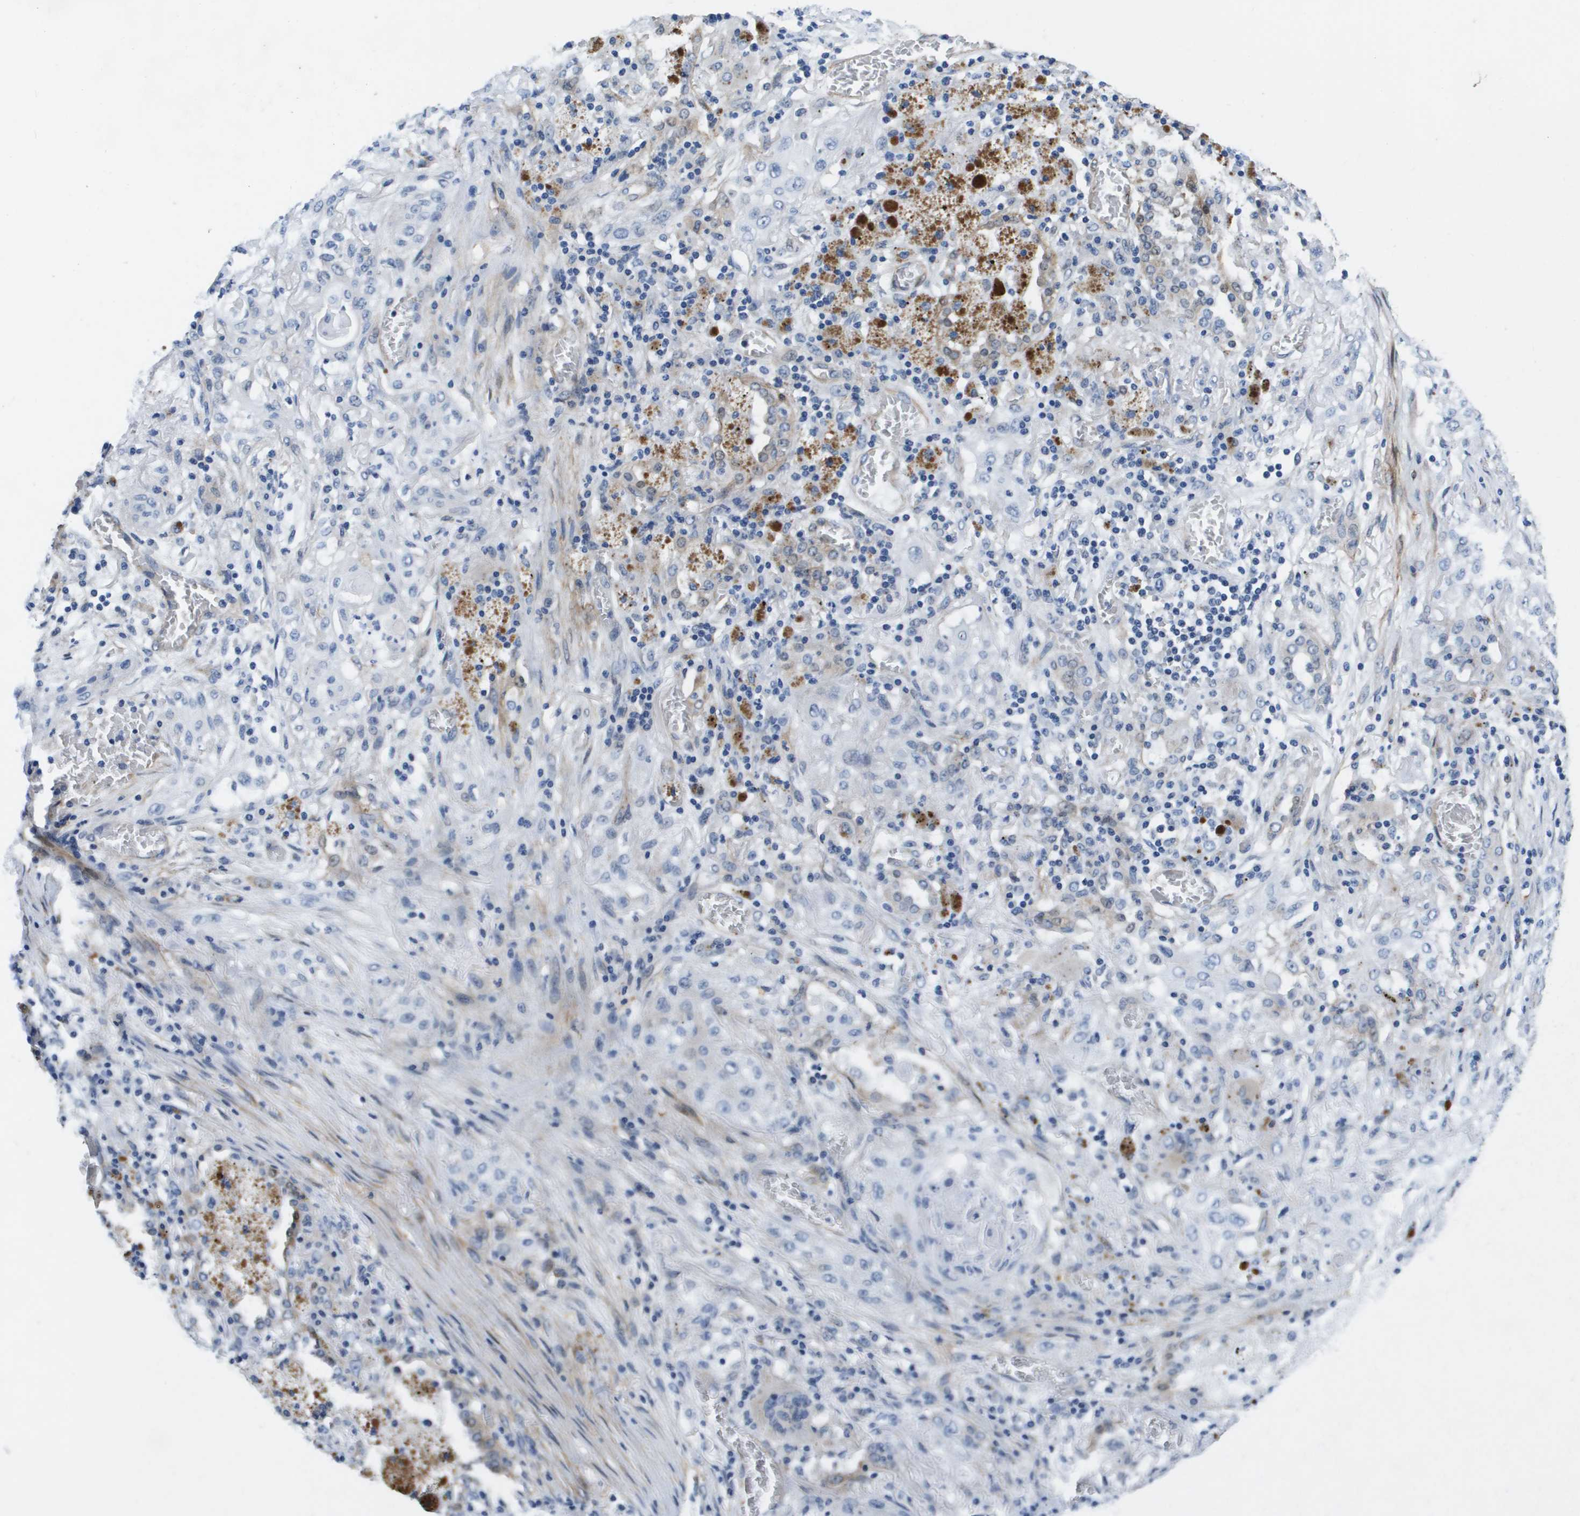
{"staining": {"intensity": "negative", "quantity": "none", "location": "none"}, "tissue": "lung cancer", "cell_type": "Tumor cells", "image_type": "cancer", "snomed": [{"axis": "morphology", "description": "Squamous cell carcinoma, NOS"}, {"axis": "topography", "description": "Lung"}], "caption": "Histopathology image shows no significant protein positivity in tumor cells of squamous cell carcinoma (lung).", "gene": "LPP", "patient": {"sex": "female", "age": 47}}